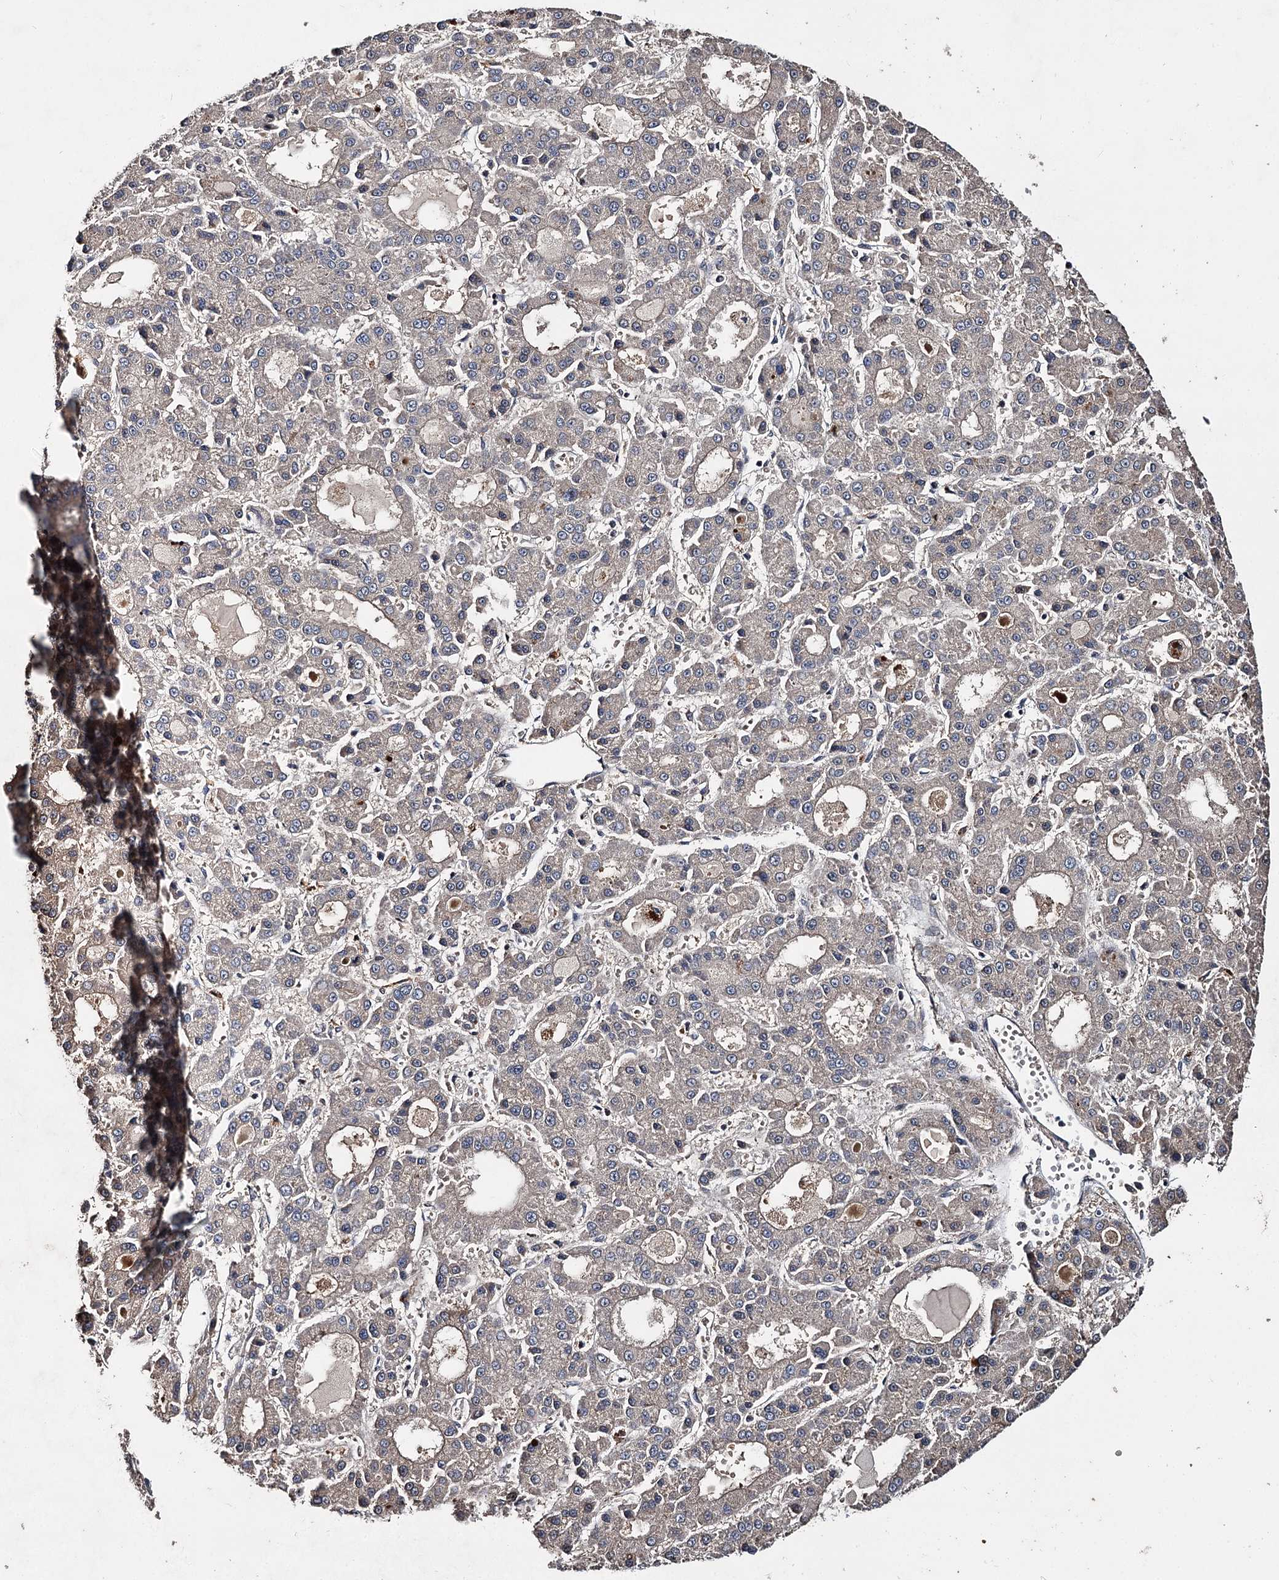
{"staining": {"intensity": "negative", "quantity": "none", "location": "none"}, "tissue": "liver cancer", "cell_type": "Tumor cells", "image_type": "cancer", "snomed": [{"axis": "morphology", "description": "Carcinoma, Hepatocellular, NOS"}, {"axis": "topography", "description": "Liver"}], "caption": "Tumor cells show no significant protein expression in hepatocellular carcinoma (liver). (DAB (3,3'-diaminobenzidine) IHC, high magnification).", "gene": "MINDY3", "patient": {"sex": "male", "age": 70}}